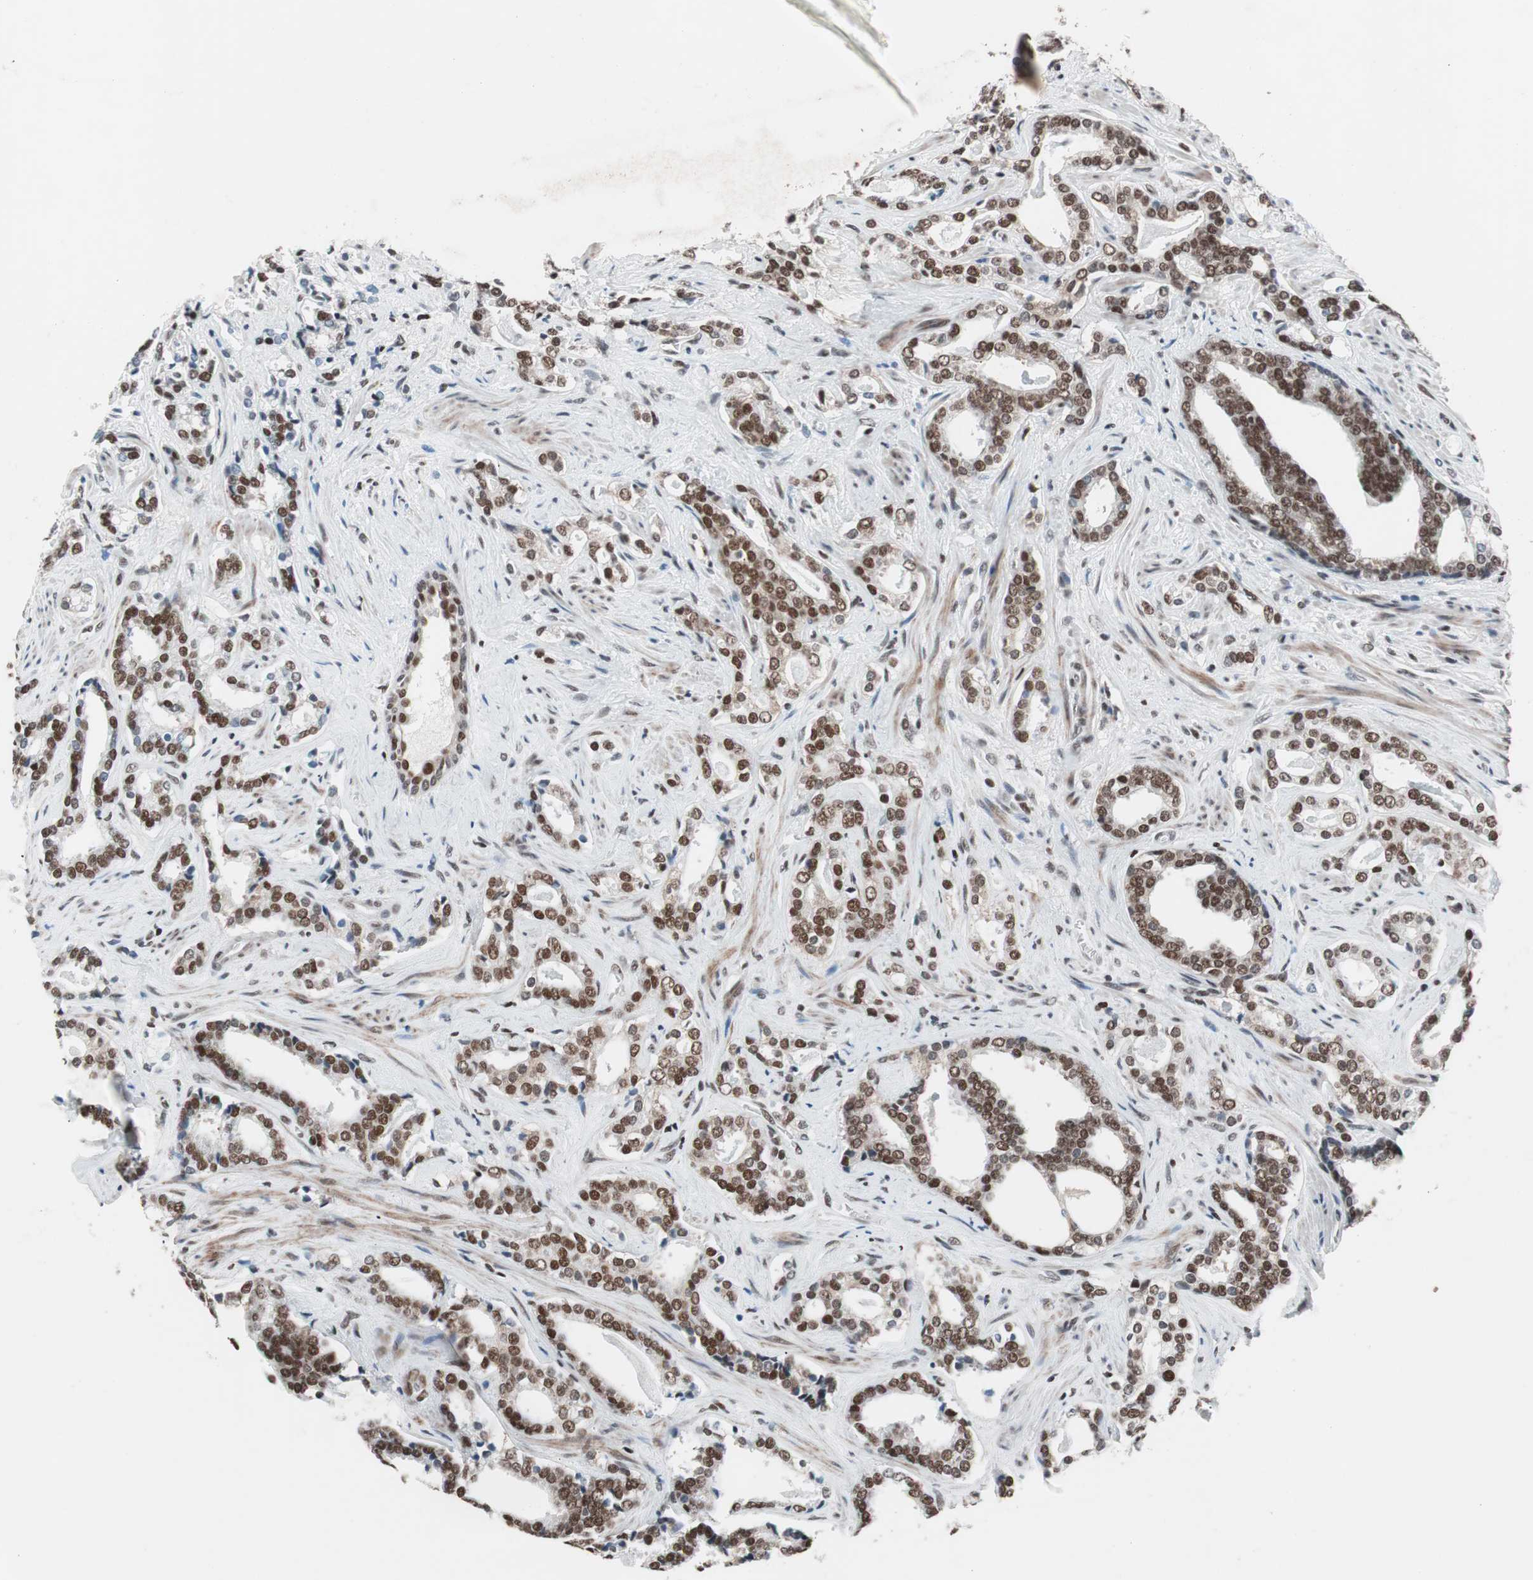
{"staining": {"intensity": "strong", "quantity": ">75%", "location": "nuclear"}, "tissue": "prostate cancer", "cell_type": "Tumor cells", "image_type": "cancer", "snomed": [{"axis": "morphology", "description": "Adenocarcinoma, High grade"}, {"axis": "topography", "description": "Prostate"}], "caption": "A high amount of strong nuclear expression is appreciated in about >75% of tumor cells in adenocarcinoma (high-grade) (prostate) tissue.", "gene": "ARID1A", "patient": {"sex": "male", "age": 67}}